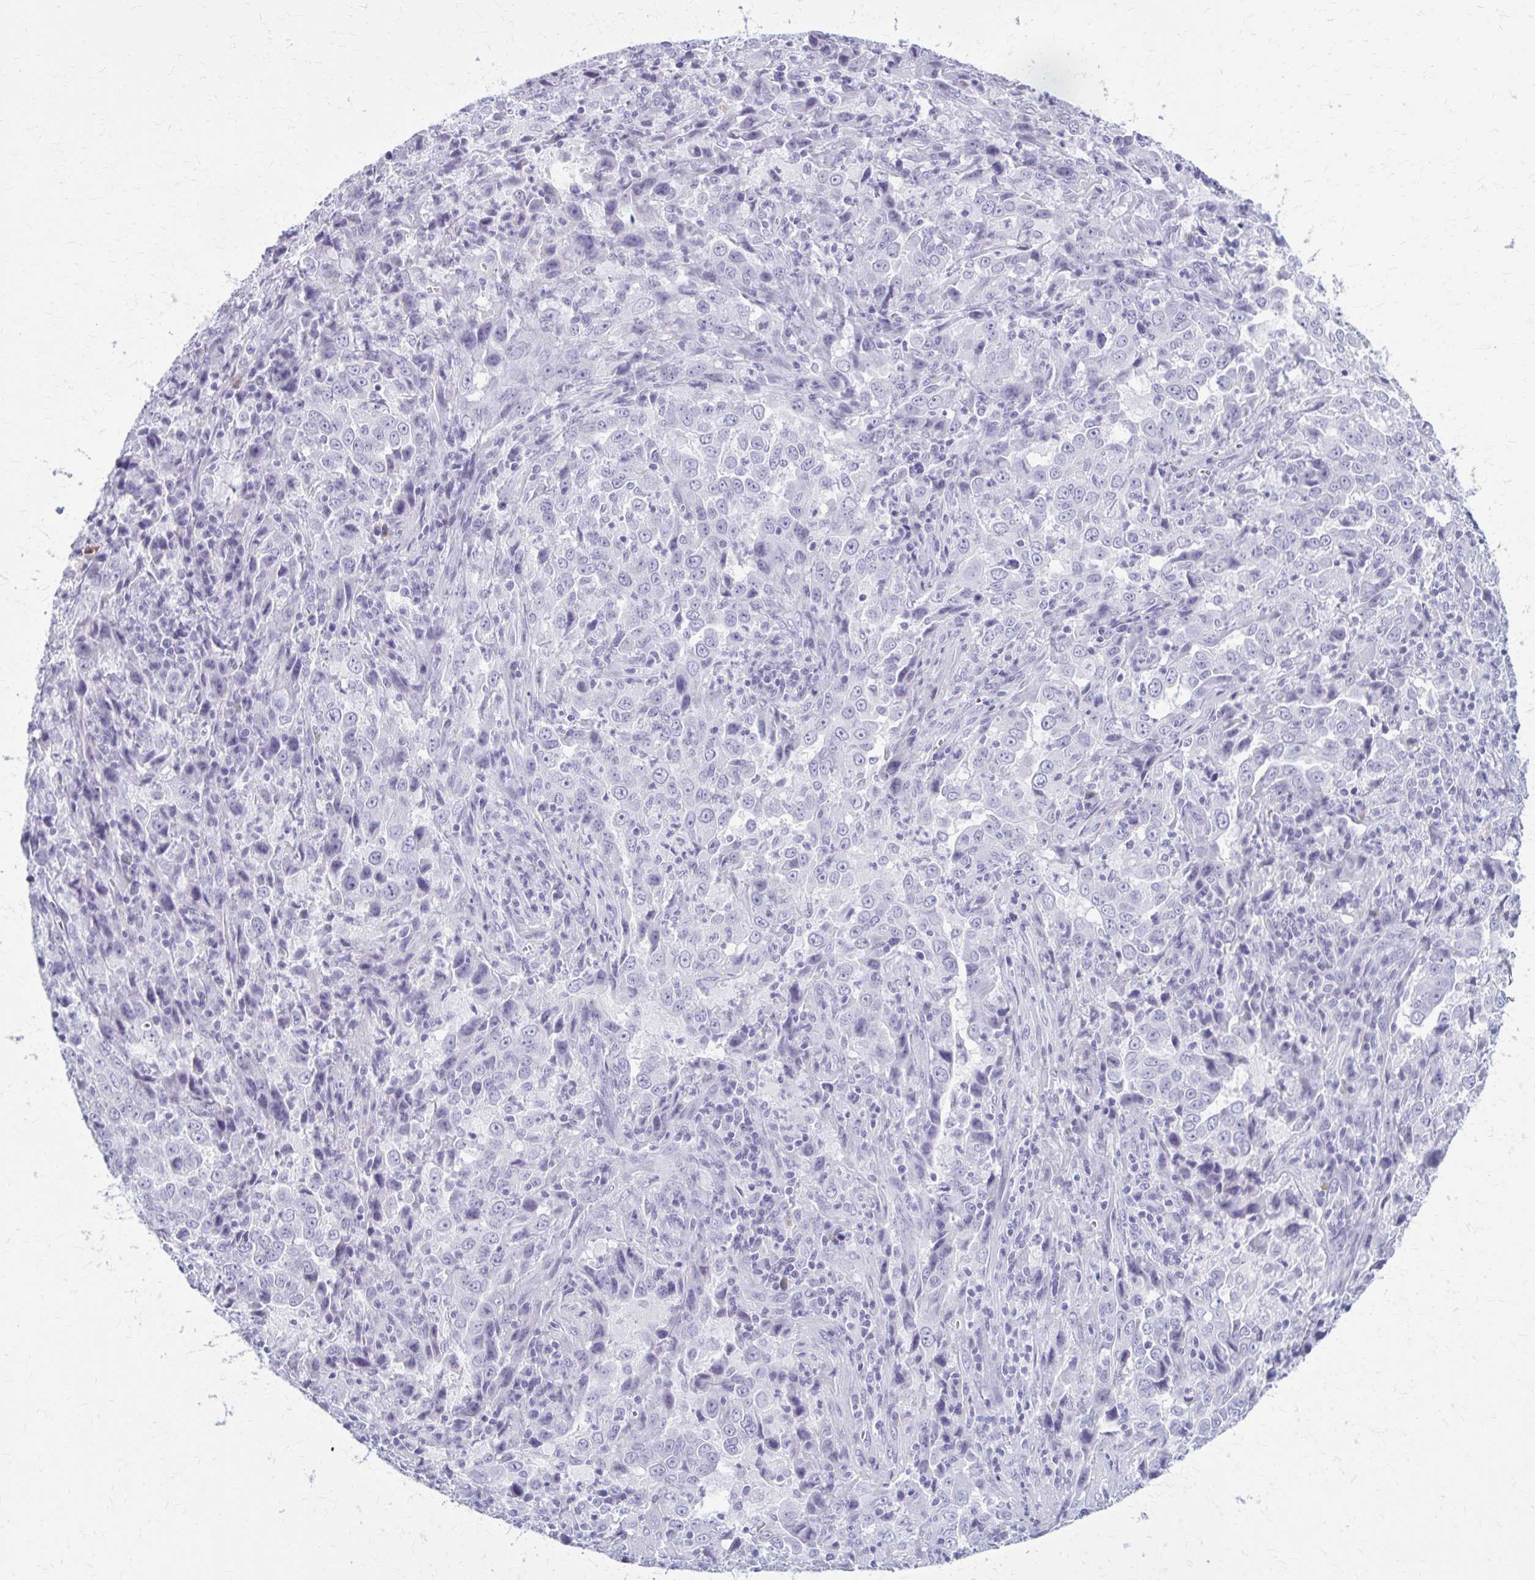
{"staining": {"intensity": "negative", "quantity": "none", "location": "none"}, "tissue": "lung cancer", "cell_type": "Tumor cells", "image_type": "cancer", "snomed": [{"axis": "morphology", "description": "Adenocarcinoma, NOS"}, {"axis": "topography", "description": "Lung"}], "caption": "This is an immunohistochemistry (IHC) photomicrograph of human lung cancer. There is no positivity in tumor cells.", "gene": "ZDHHC7", "patient": {"sex": "male", "age": 67}}